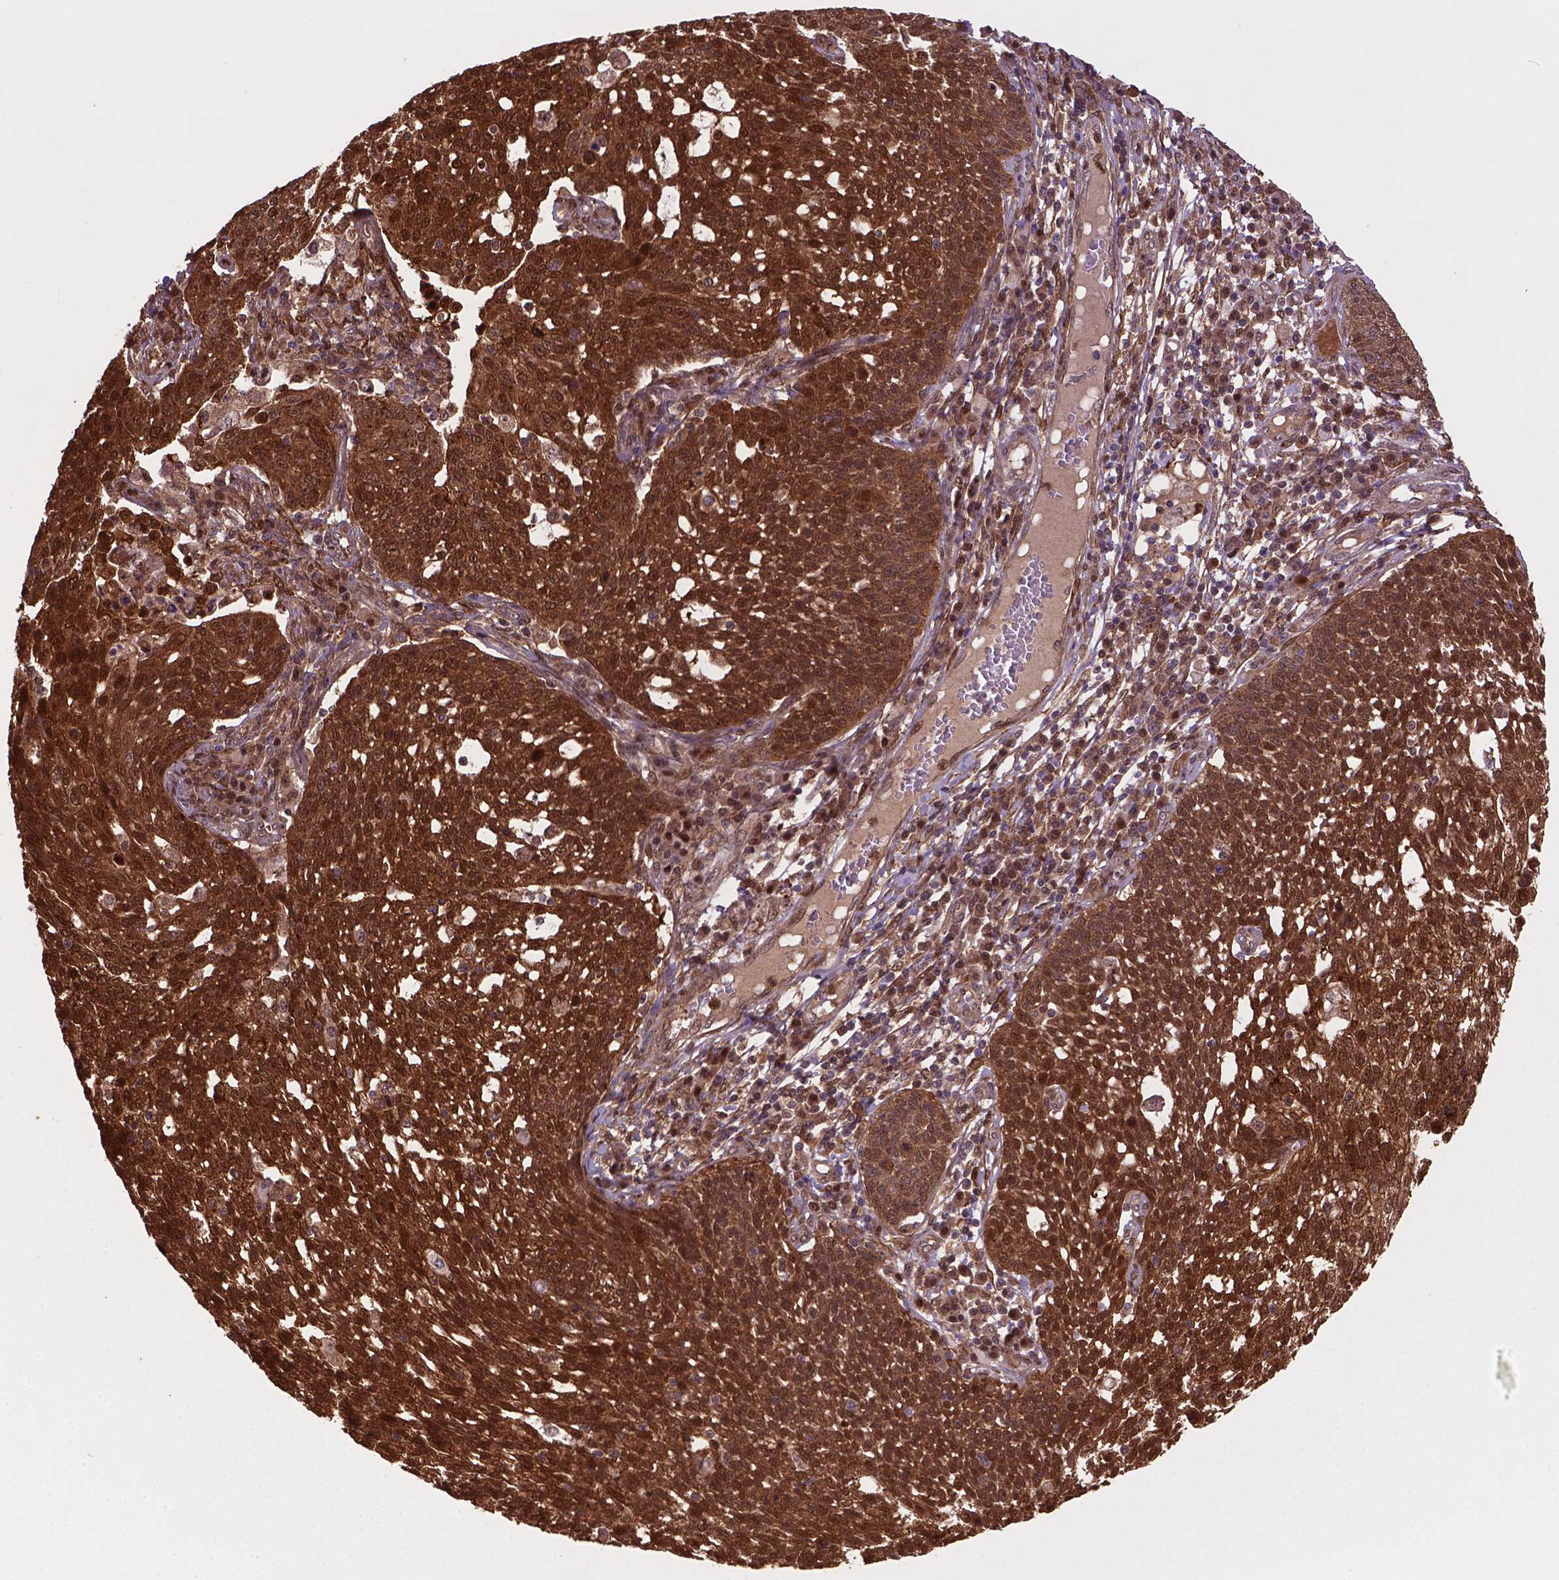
{"staining": {"intensity": "strong", "quantity": ">75%", "location": "cytoplasmic/membranous,nuclear"}, "tissue": "cervical cancer", "cell_type": "Tumor cells", "image_type": "cancer", "snomed": [{"axis": "morphology", "description": "Squamous cell carcinoma, NOS"}, {"axis": "topography", "description": "Cervix"}], "caption": "Protein analysis of cervical cancer (squamous cell carcinoma) tissue reveals strong cytoplasmic/membranous and nuclear staining in about >75% of tumor cells. (brown staining indicates protein expression, while blue staining denotes nuclei).", "gene": "PLIN3", "patient": {"sex": "female", "age": 34}}